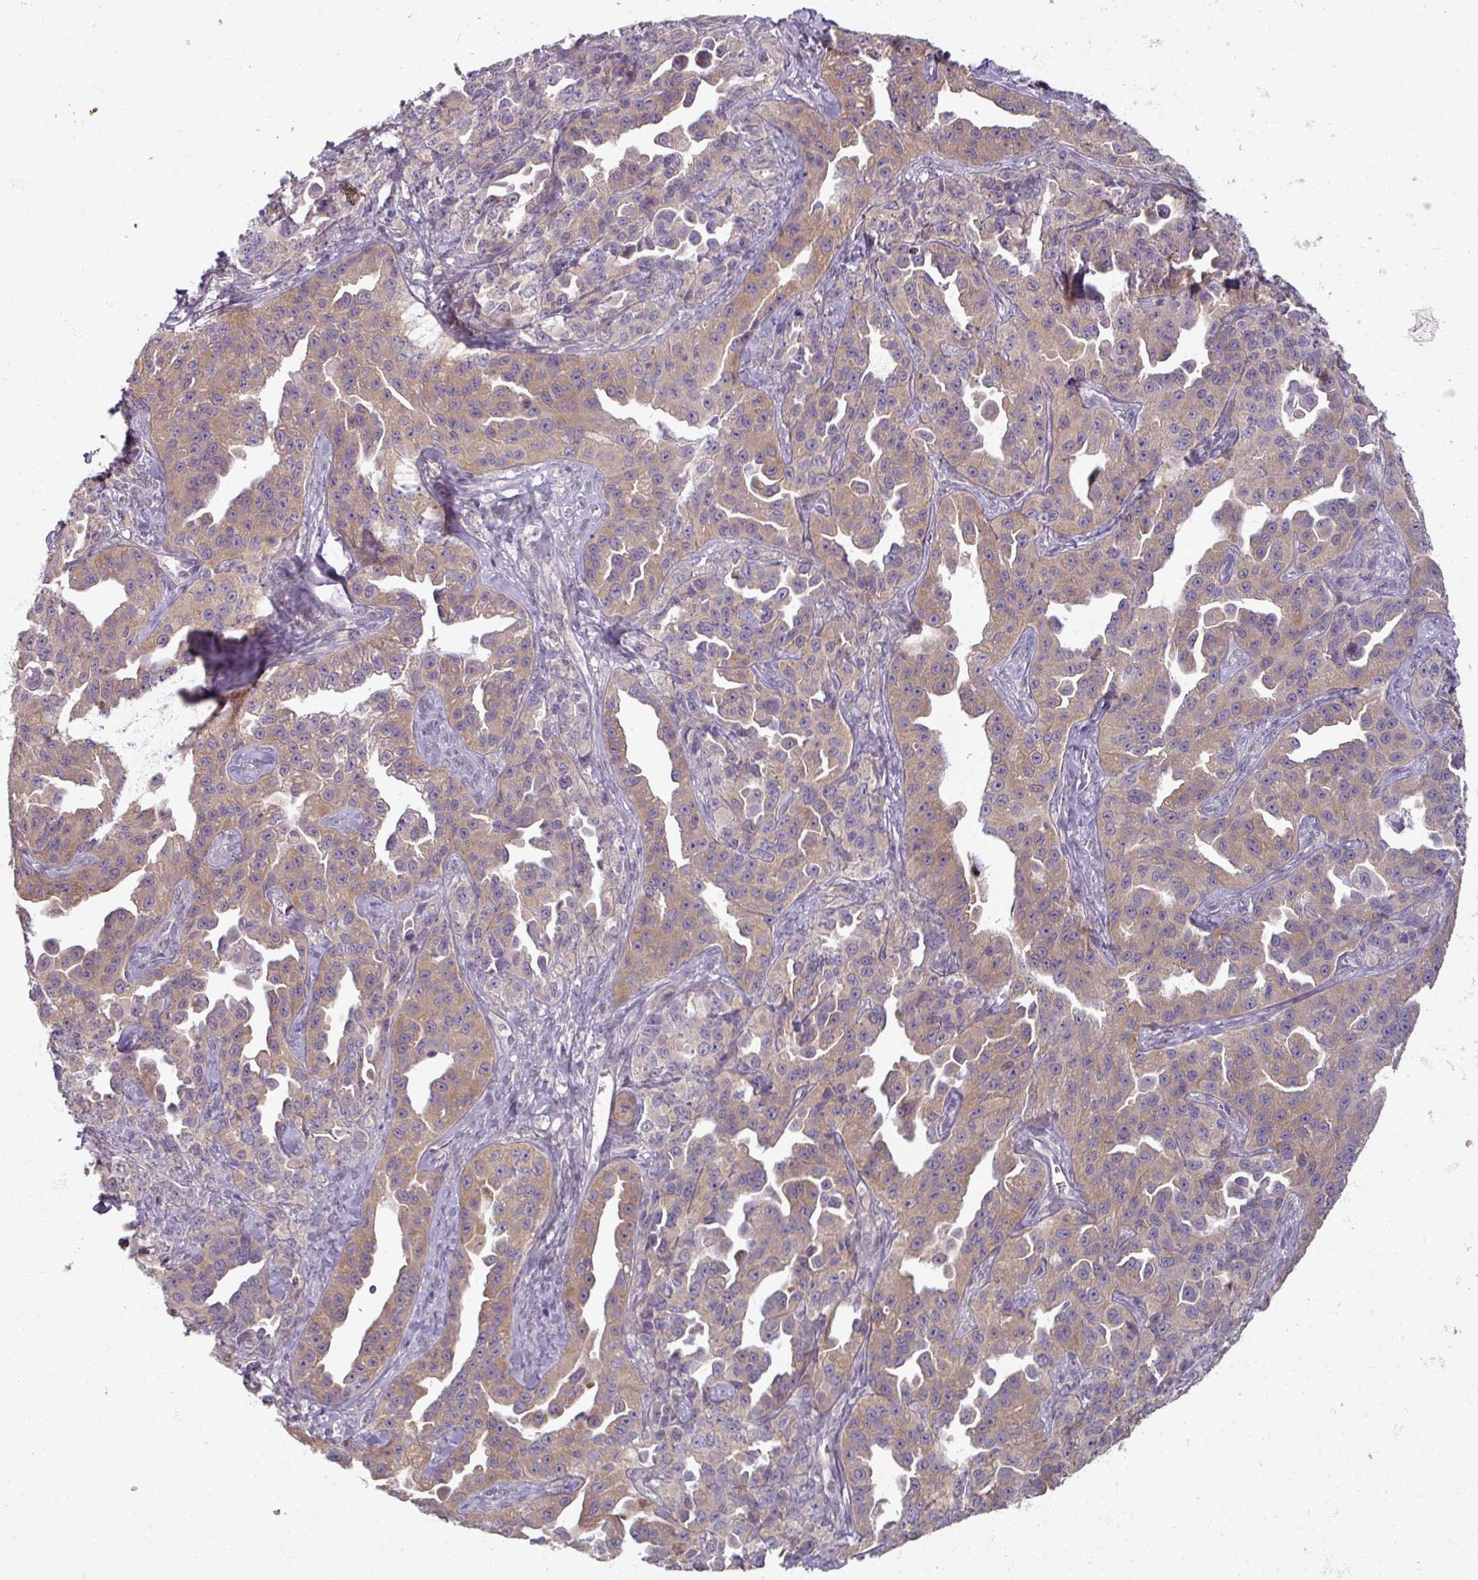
{"staining": {"intensity": "weak", "quantity": "25%-75%", "location": "cytoplasmic/membranous"}, "tissue": "ovarian cancer", "cell_type": "Tumor cells", "image_type": "cancer", "snomed": [{"axis": "morphology", "description": "Cystadenocarcinoma, serous, NOS"}, {"axis": "topography", "description": "Ovary"}], "caption": "Immunohistochemistry (IHC) image of neoplastic tissue: human ovarian cancer stained using immunohistochemistry (IHC) displays low levels of weak protein expression localized specifically in the cytoplasmic/membranous of tumor cells, appearing as a cytoplasmic/membranous brown color.", "gene": "MYMK", "patient": {"sex": "female", "age": 75}}